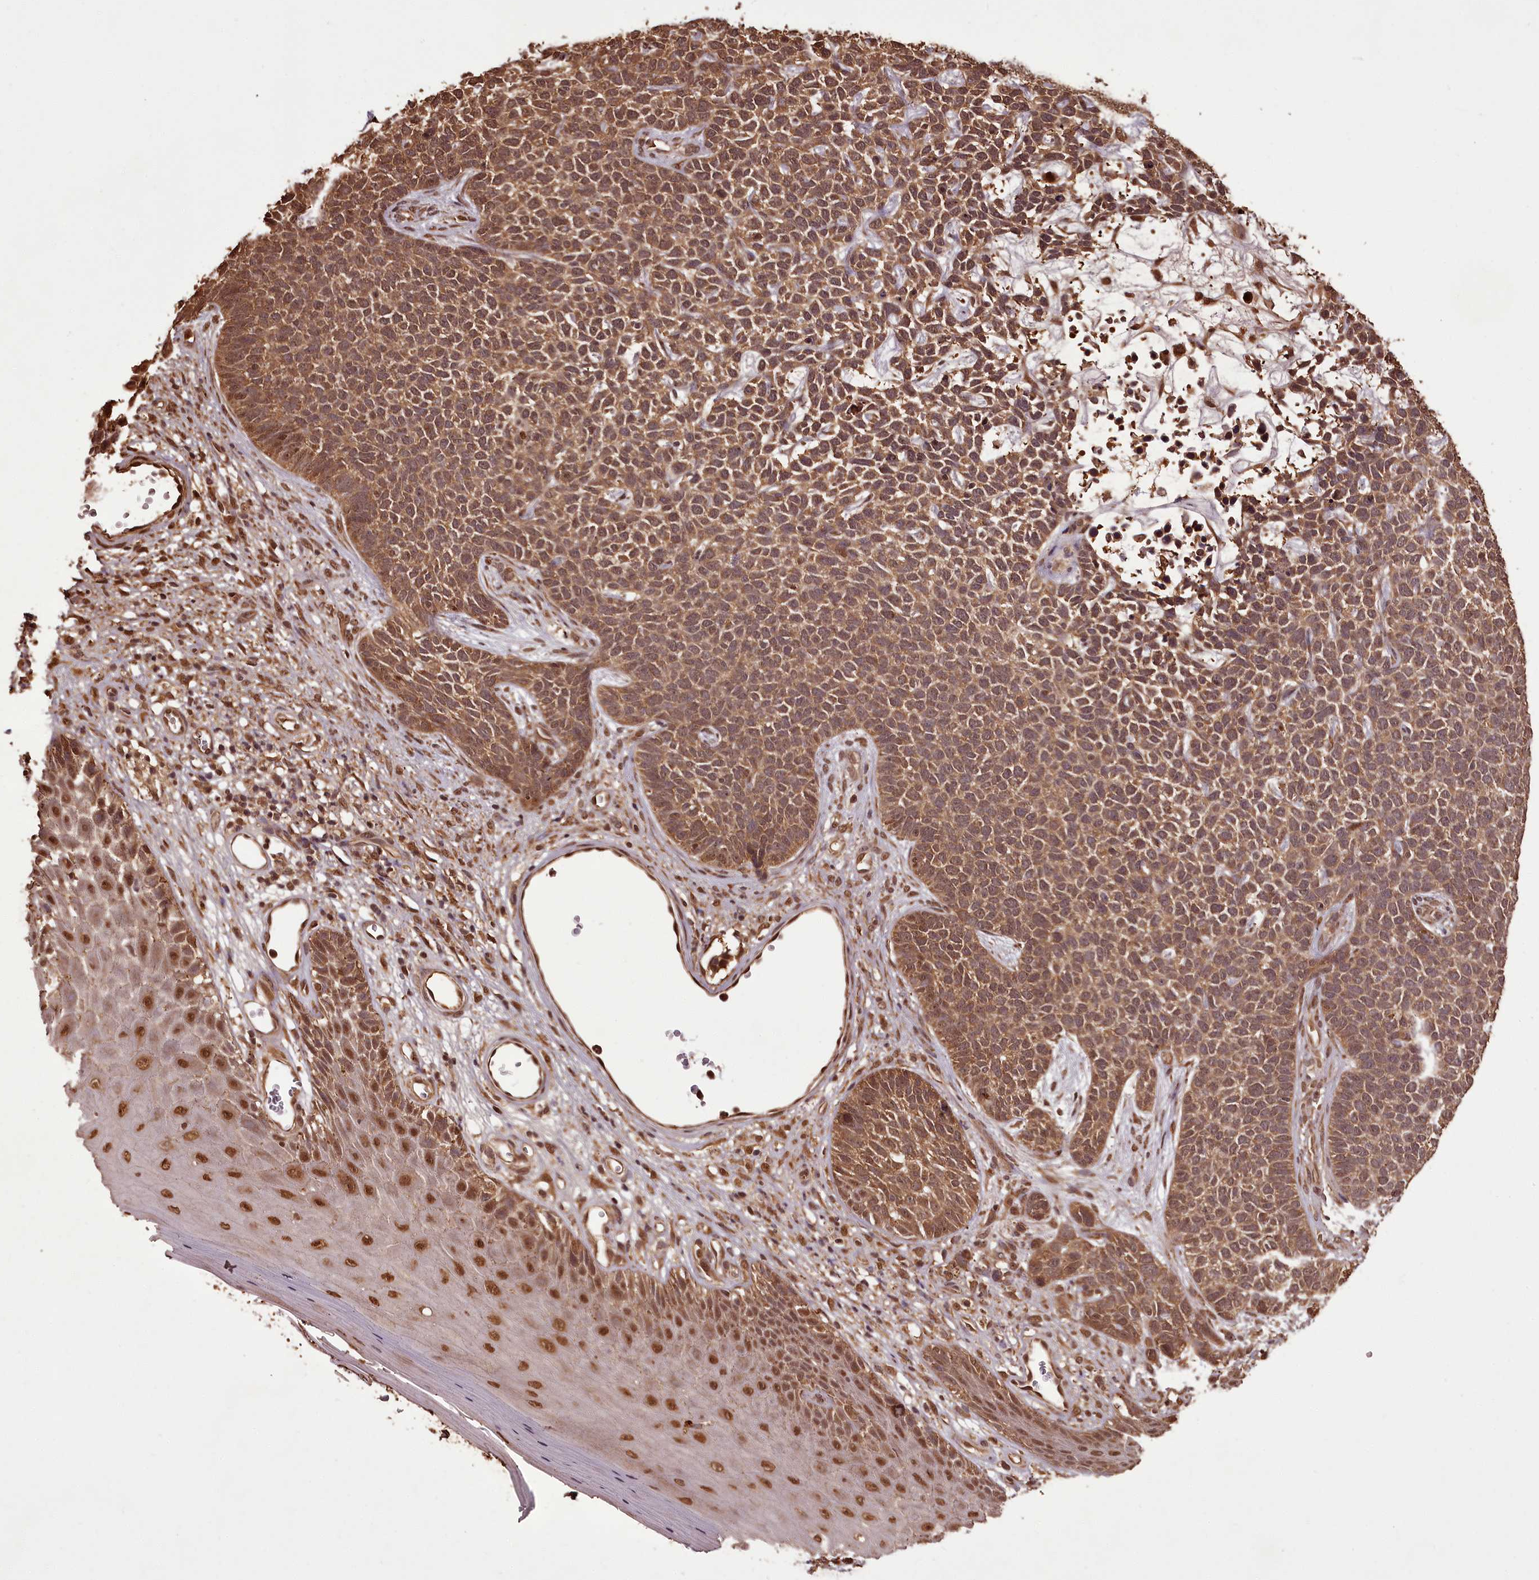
{"staining": {"intensity": "moderate", "quantity": ">75%", "location": "cytoplasmic/membranous"}, "tissue": "skin cancer", "cell_type": "Tumor cells", "image_type": "cancer", "snomed": [{"axis": "morphology", "description": "Basal cell carcinoma"}, {"axis": "topography", "description": "Skin"}], "caption": "The histopathology image demonstrates staining of skin basal cell carcinoma, revealing moderate cytoplasmic/membranous protein expression (brown color) within tumor cells. (DAB IHC with brightfield microscopy, high magnification).", "gene": "NPRL2", "patient": {"sex": "female", "age": 84}}